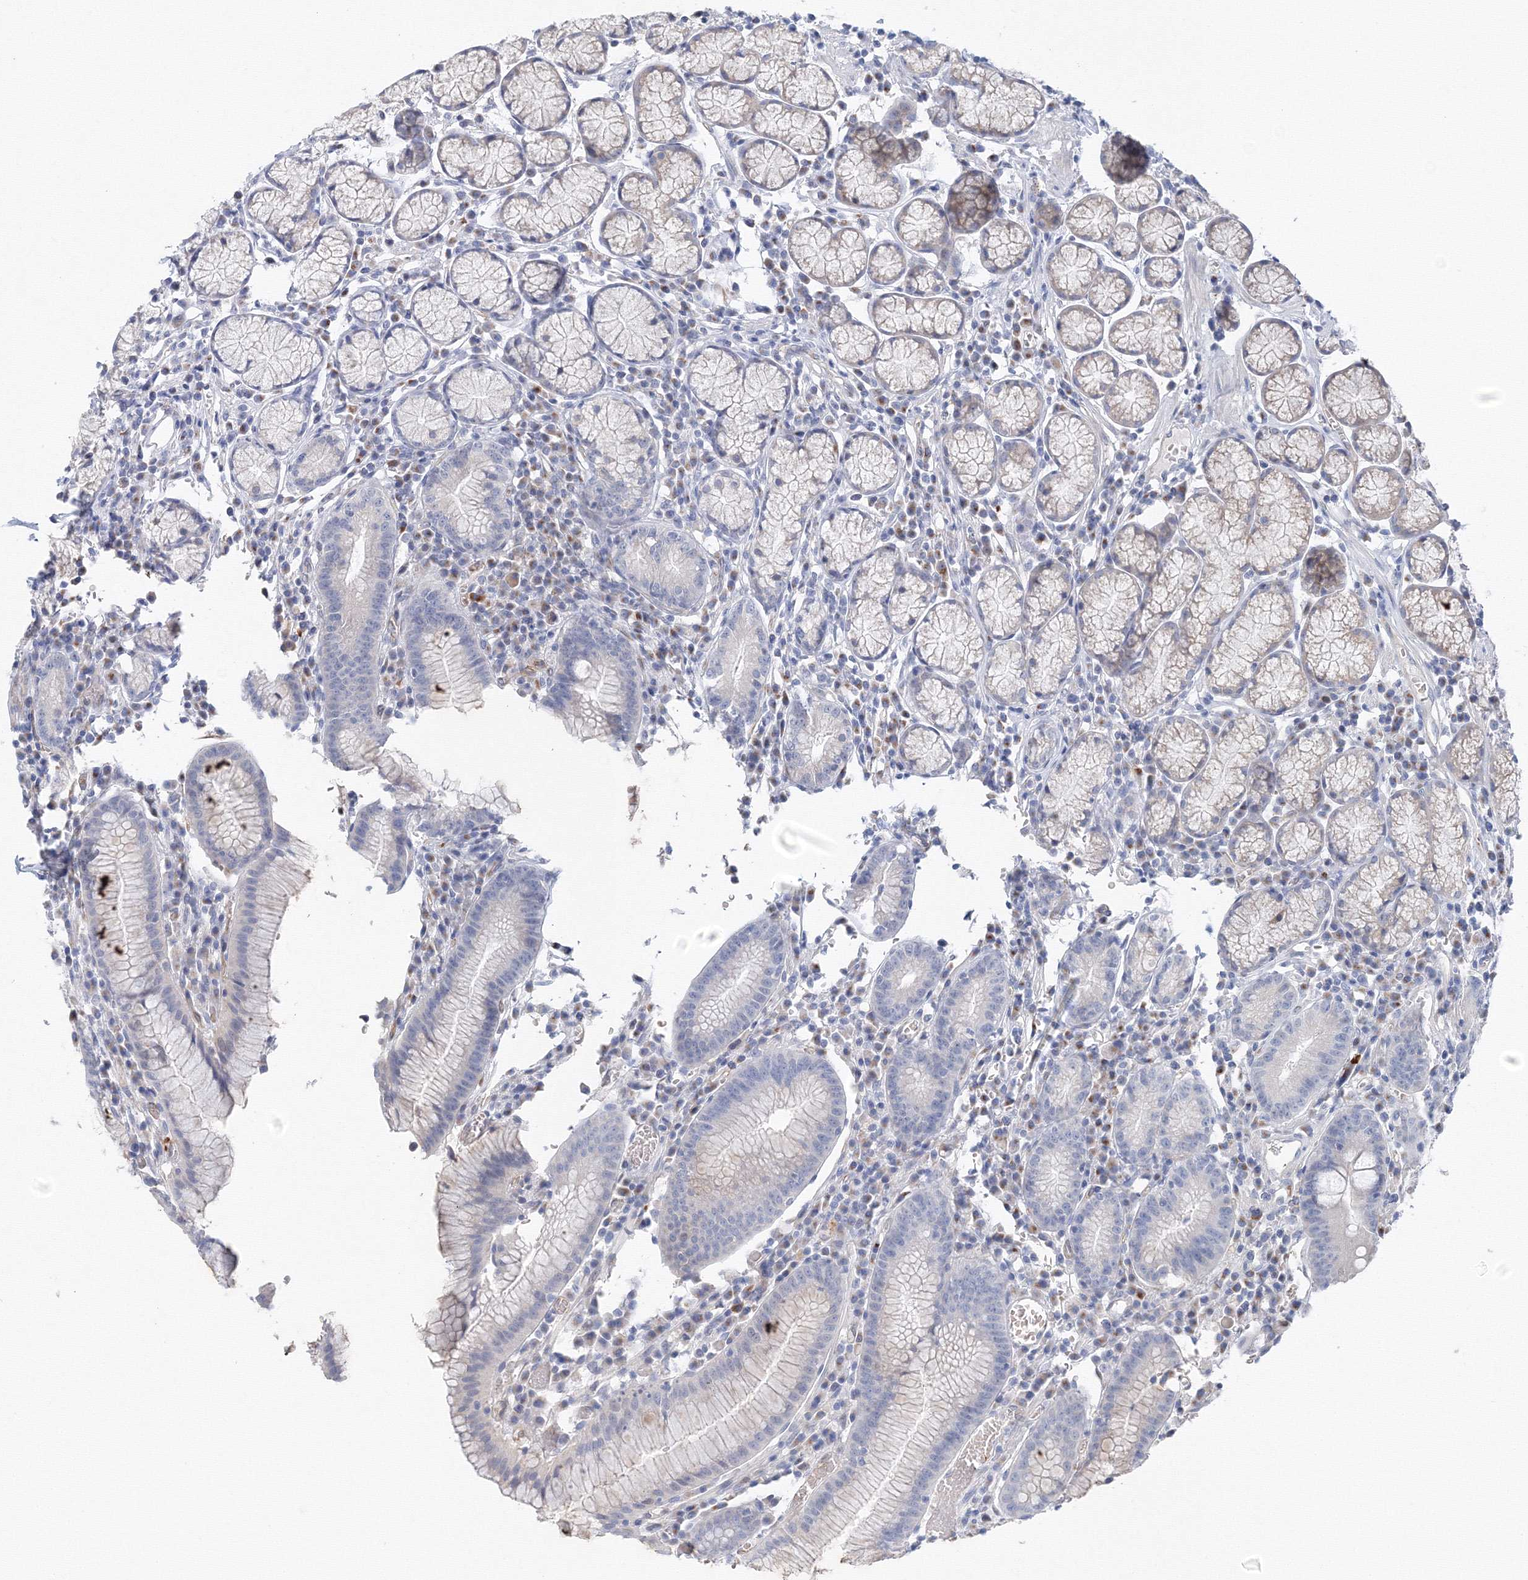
{"staining": {"intensity": "negative", "quantity": "none", "location": "none"}, "tissue": "stomach", "cell_type": "Glandular cells", "image_type": "normal", "snomed": [{"axis": "morphology", "description": "Normal tissue, NOS"}, {"axis": "topography", "description": "Stomach"}], "caption": "Immunohistochemistry histopathology image of unremarkable stomach stained for a protein (brown), which shows no expression in glandular cells.", "gene": "TAMM41", "patient": {"sex": "male", "age": 55}}